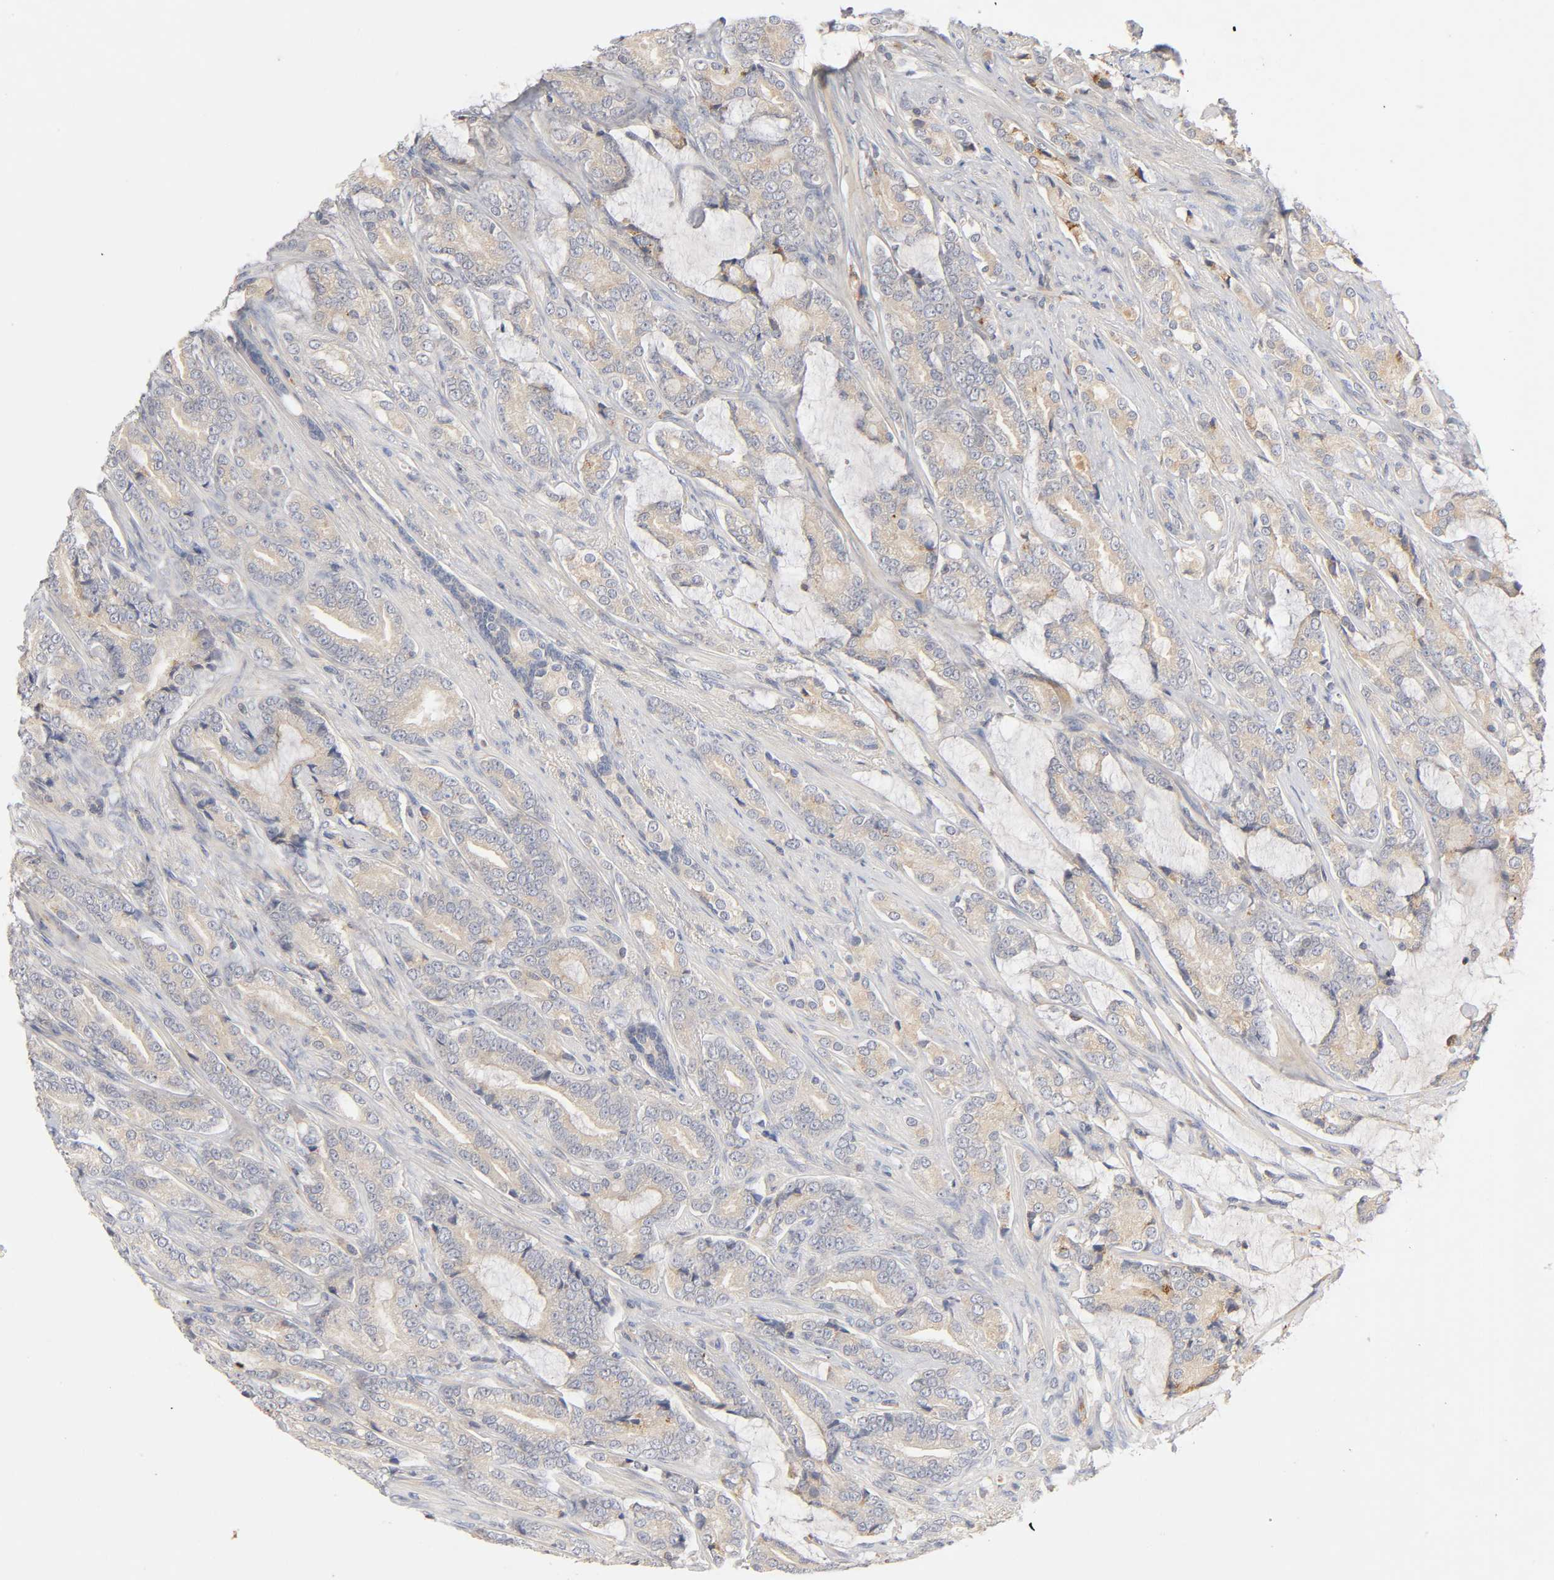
{"staining": {"intensity": "weak", "quantity": ">75%", "location": "cytoplasmic/membranous"}, "tissue": "prostate cancer", "cell_type": "Tumor cells", "image_type": "cancer", "snomed": [{"axis": "morphology", "description": "Adenocarcinoma, Low grade"}, {"axis": "topography", "description": "Prostate"}], "caption": "Immunohistochemistry (IHC) of human prostate adenocarcinoma (low-grade) shows low levels of weak cytoplasmic/membranous staining in approximately >75% of tumor cells.", "gene": "RHOA", "patient": {"sex": "male", "age": 58}}